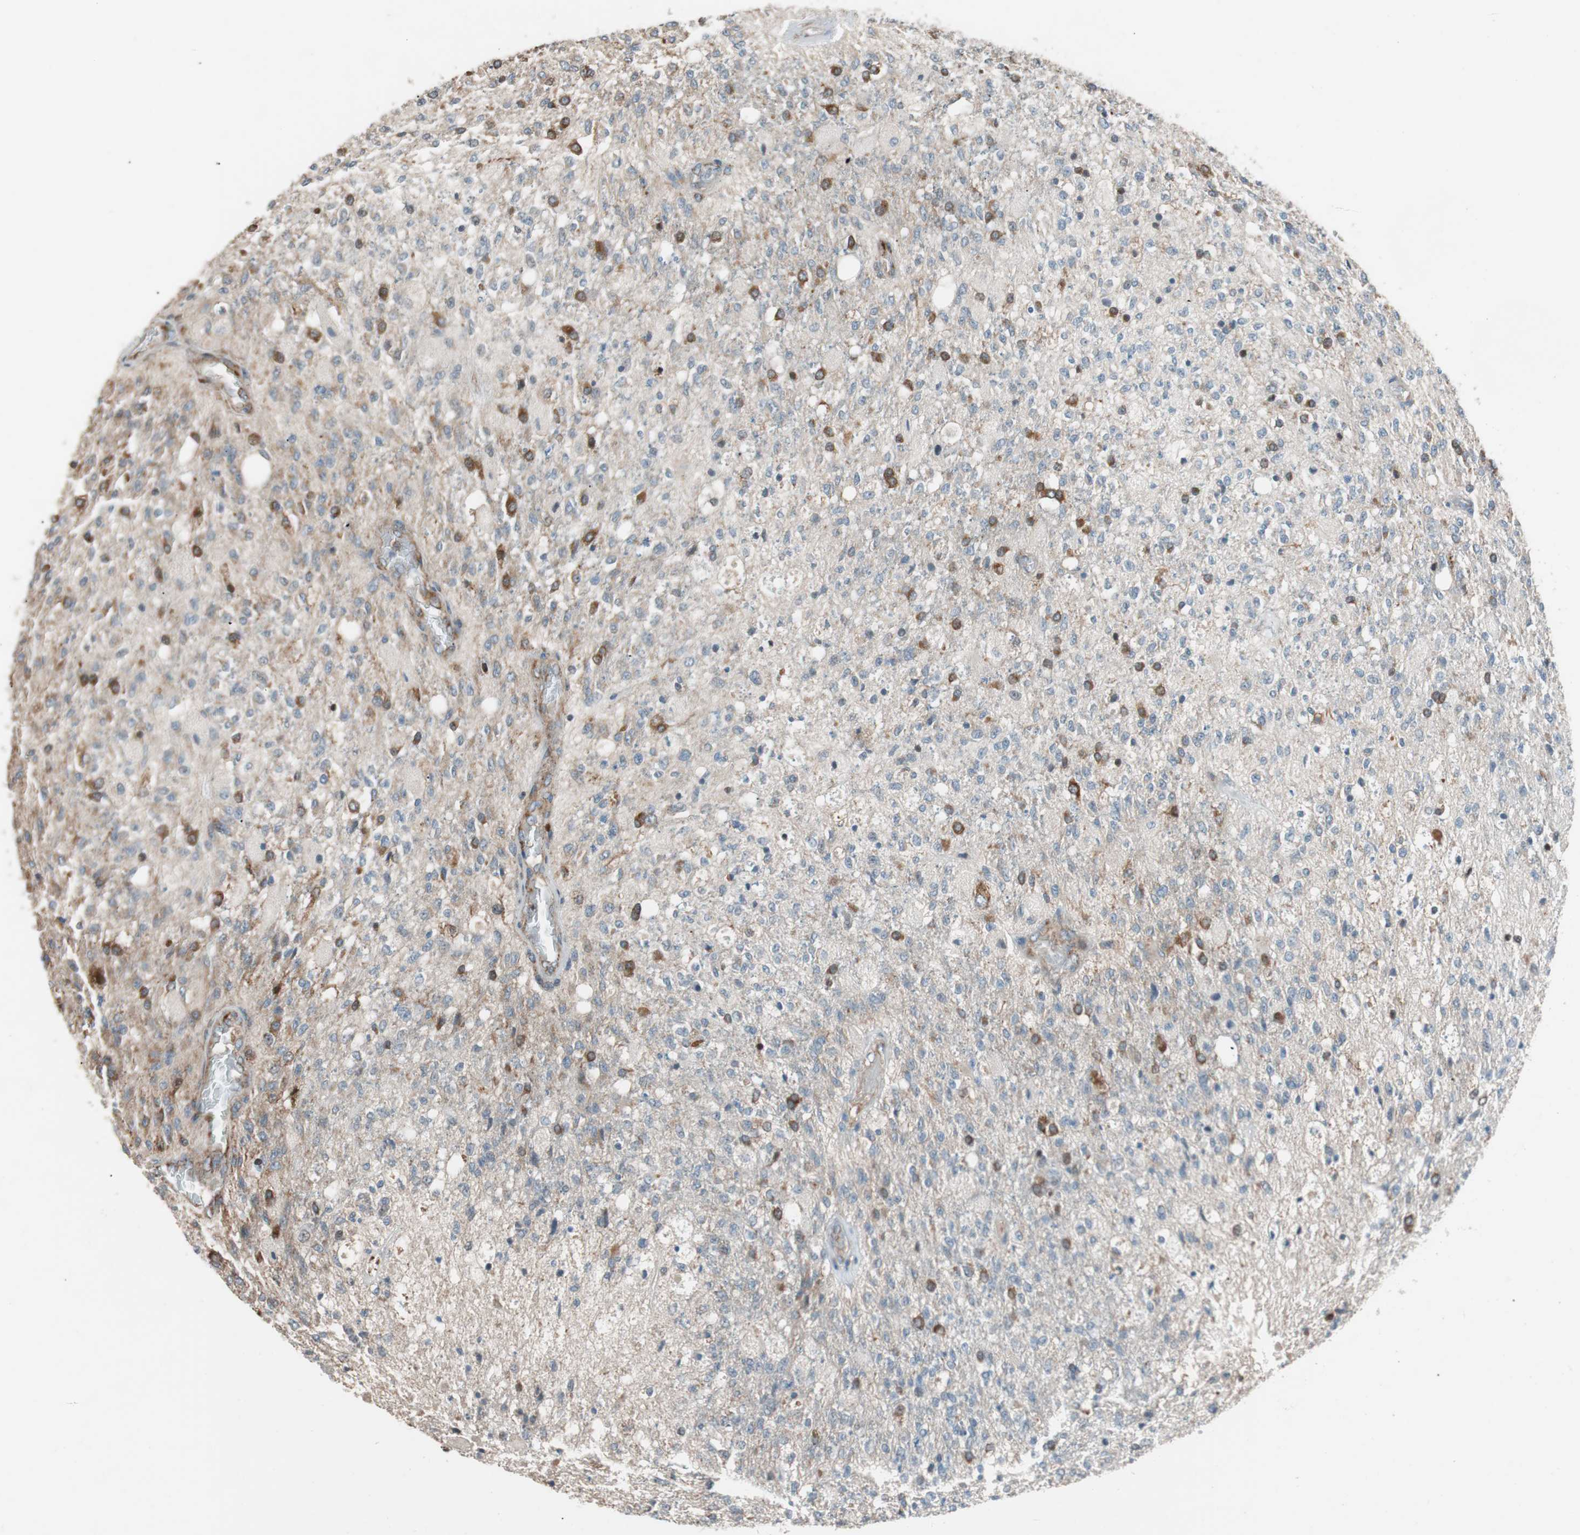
{"staining": {"intensity": "weak", "quantity": "25%-75%", "location": "cytoplasmic/membranous"}, "tissue": "glioma", "cell_type": "Tumor cells", "image_type": "cancer", "snomed": [{"axis": "morphology", "description": "Normal tissue, NOS"}, {"axis": "morphology", "description": "Glioma, malignant, High grade"}, {"axis": "topography", "description": "Cerebral cortex"}], "caption": "Weak cytoplasmic/membranous positivity for a protein is identified in about 25%-75% of tumor cells of glioma using immunohistochemistry (IHC).", "gene": "FAAH", "patient": {"sex": "male", "age": 77}}